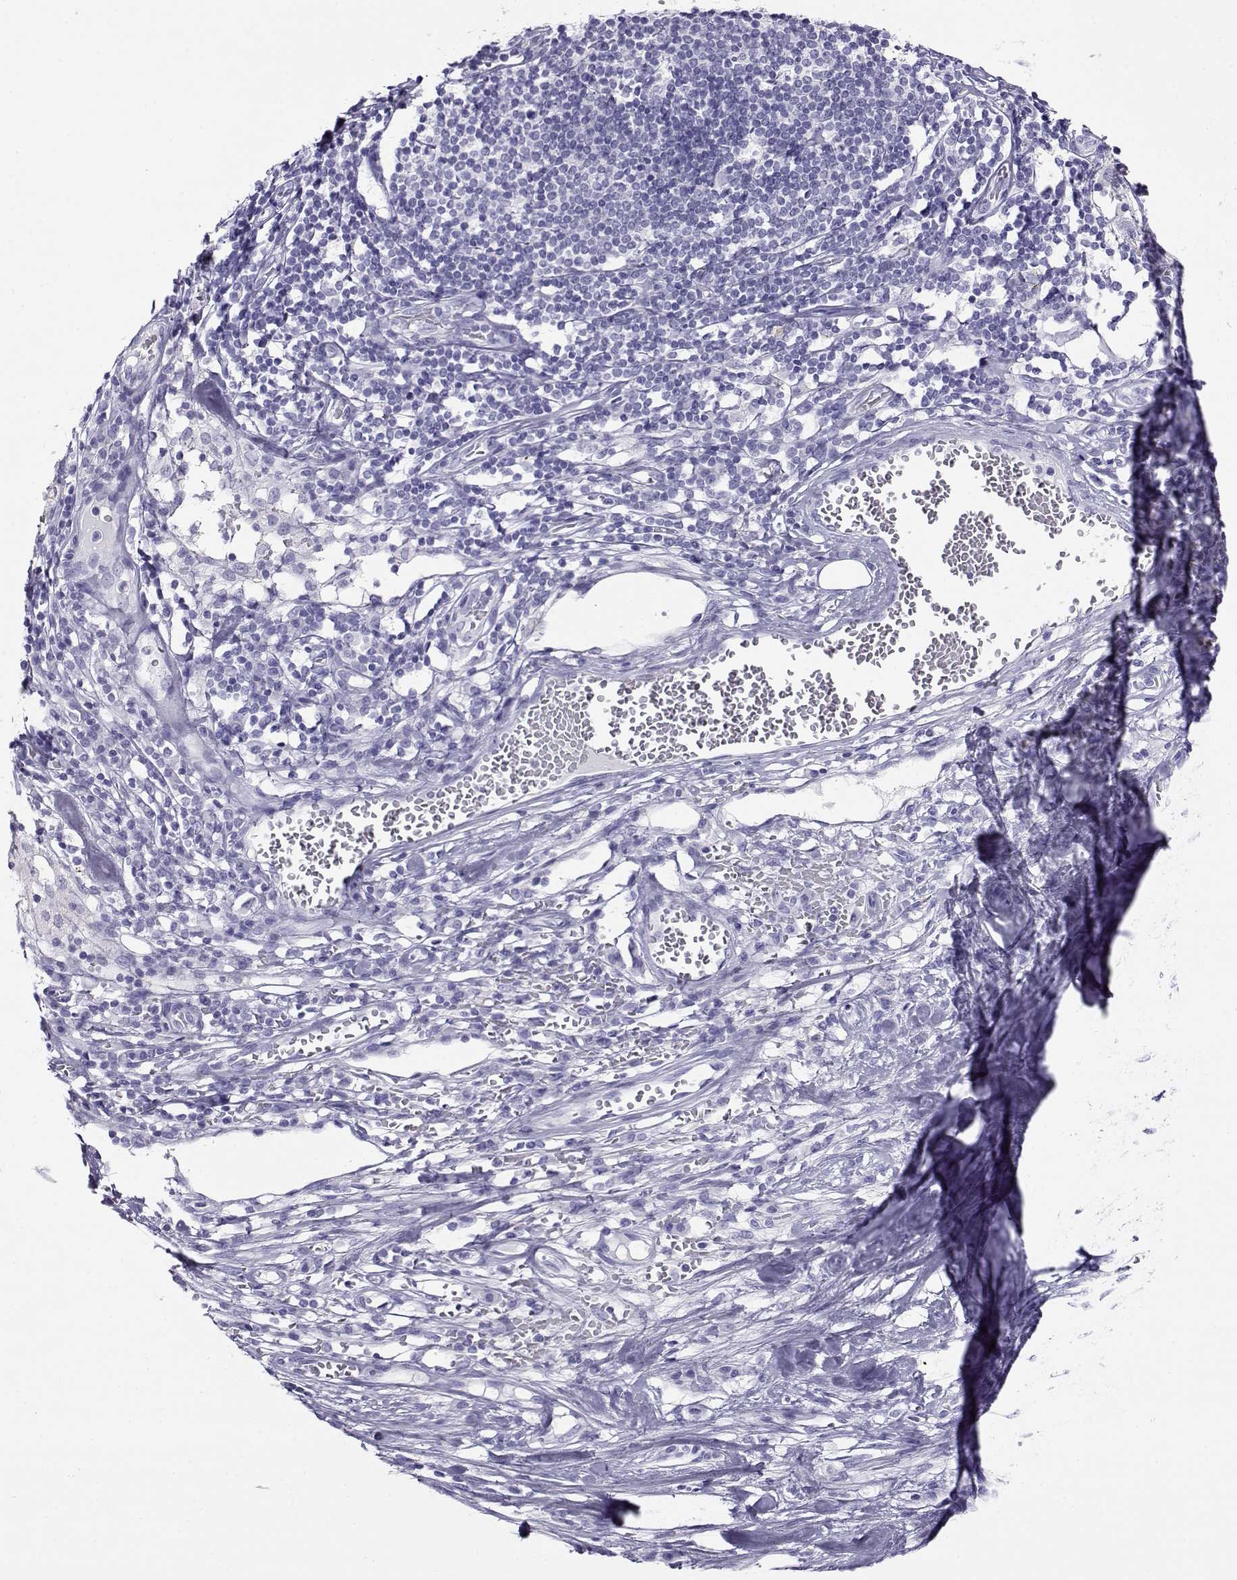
{"staining": {"intensity": "negative", "quantity": "none", "location": "none"}, "tissue": "melanoma", "cell_type": "Tumor cells", "image_type": "cancer", "snomed": [{"axis": "morphology", "description": "Malignant melanoma, Metastatic site"}, {"axis": "topography", "description": "Lymph node"}], "caption": "The image shows no significant positivity in tumor cells of malignant melanoma (metastatic site).", "gene": "RHOXF2", "patient": {"sex": "female", "age": 64}}